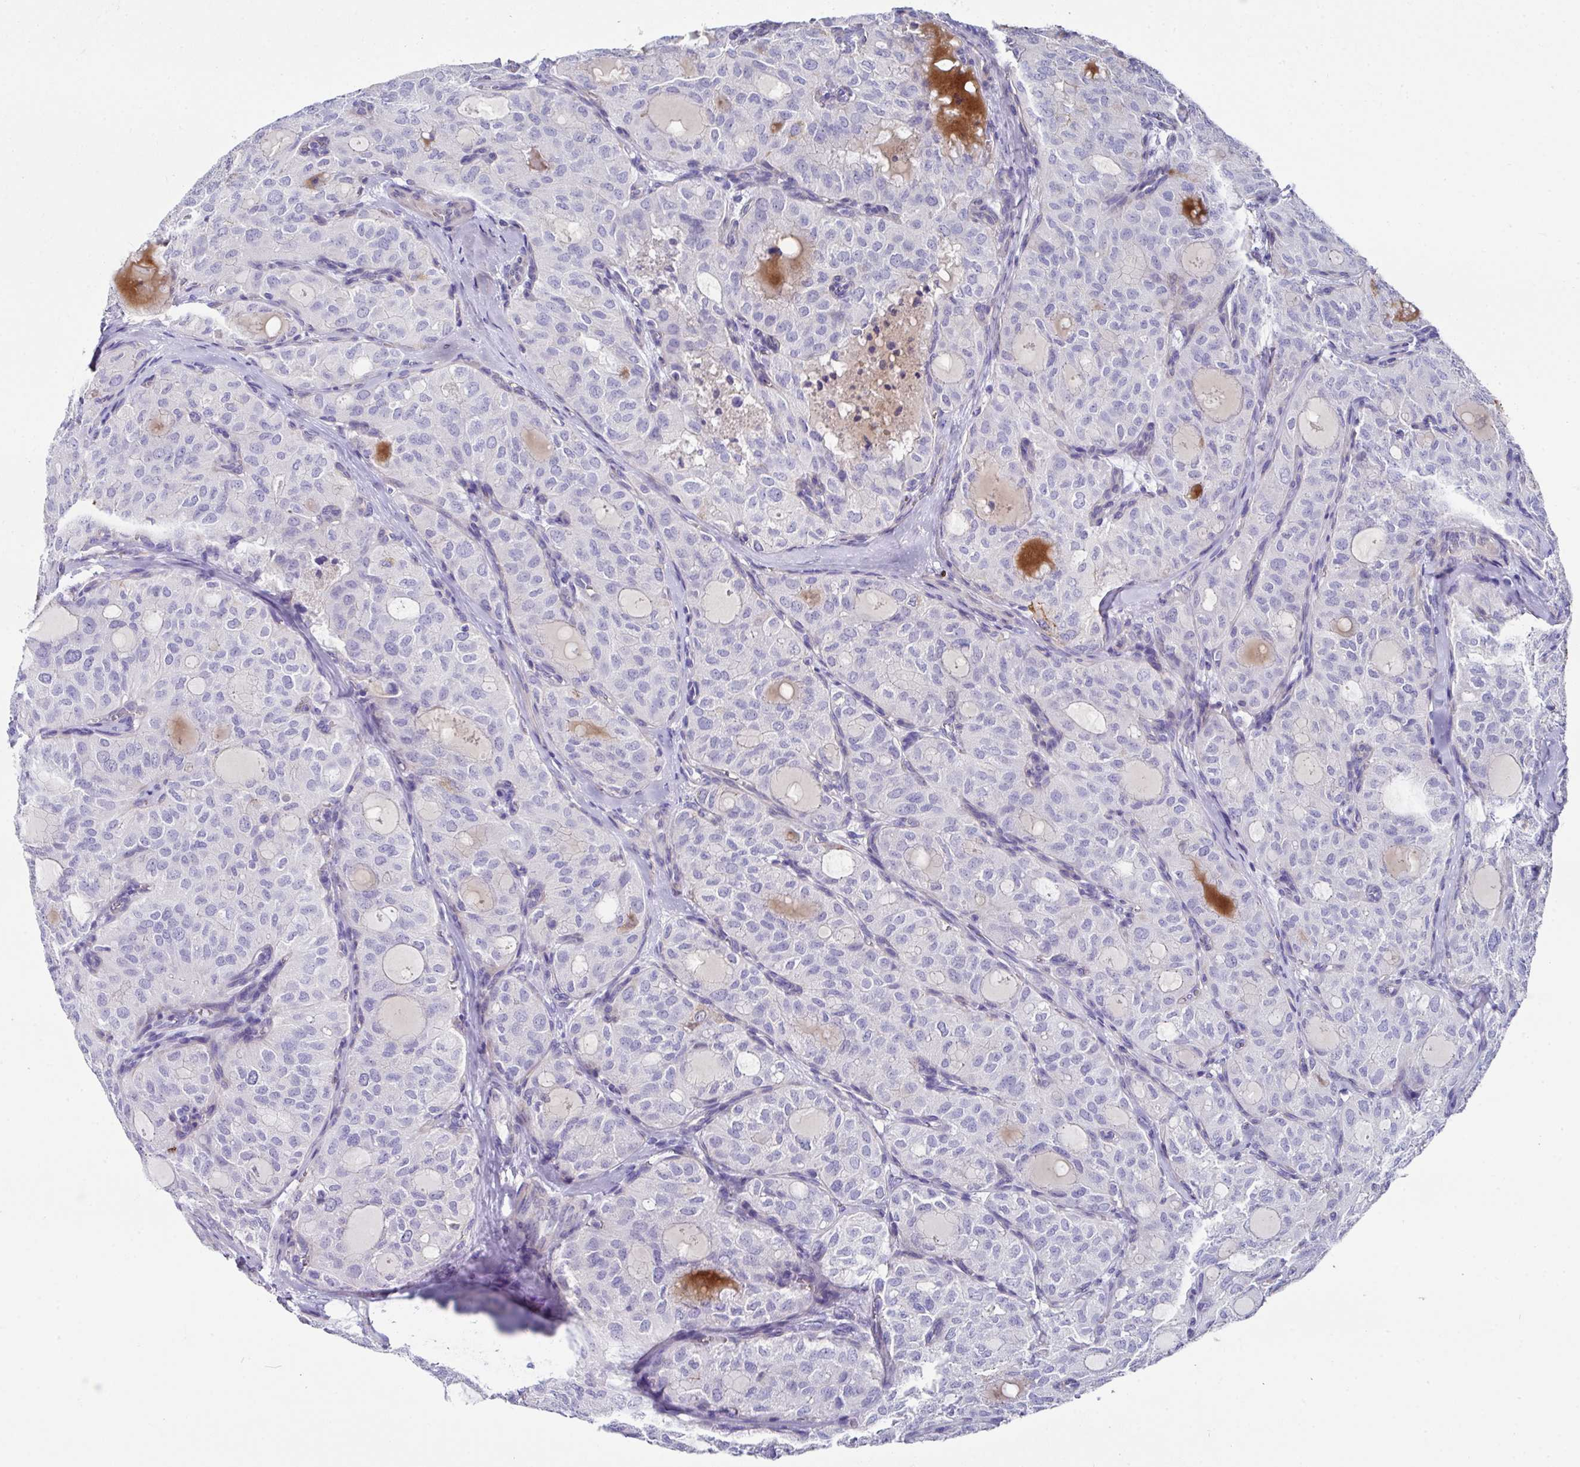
{"staining": {"intensity": "negative", "quantity": "none", "location": "none"}, "tissue": "thyroid cancer", "cell_type": "Tumor cells", "image_type": "cancer", "snomed": [{"axis": "morphology", "description": "Follicular adenoma carcinoma, NOS"}, {"axis": "topography", "description": "Thyroid gland"}], "caption": "Immunohistochemistry (IHC) micrograph of human thyroid follicular adenoma carcinoma stained for a protein (brown), which exhibits no positivity in tumor cells.", "gene": "CLDN1", "patient": {"sex": "male", "age": 75}}